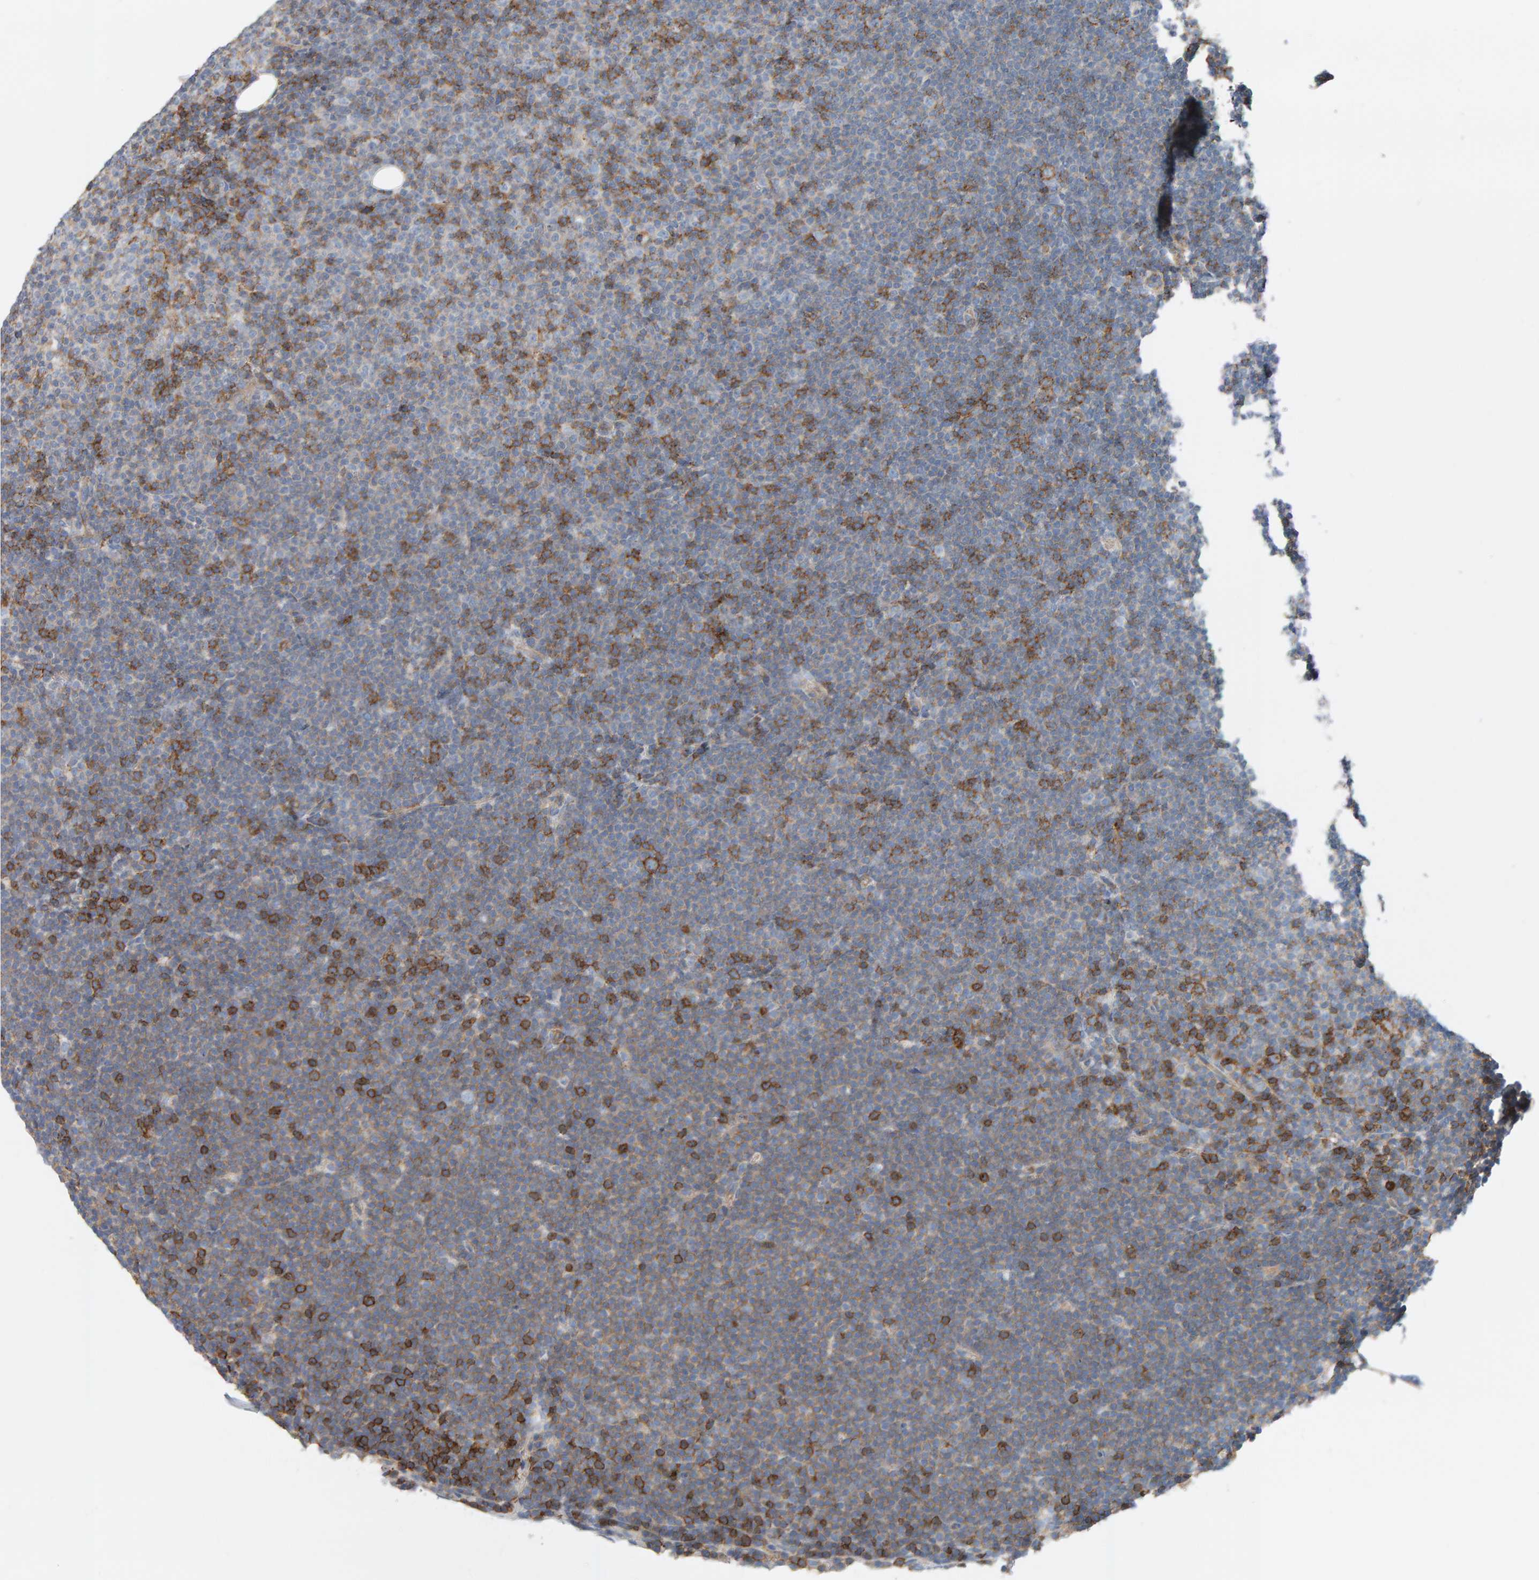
{"staining": {"intensity": "strong", "quantity": "25%-75%", "location": "cytoplasmic/membranous"}, "tissue": "lymphoma", "cell_type": "Tumor cells", "image_type": "cancer", "snomed": [{"axis": "morphology", "description": "Malignant lymphoma, non-Hodgkin's type, Low grade"}, {"axis": "topography", "description": "Lymph node"}], "caption": "Lymphoma stained with a brown dye reveals strong cytoplasmic/membranous positive staining in about 25%-75% of tumor cells.", "gene": "FYN", "patient": {"sex": "female", "age": 53}}